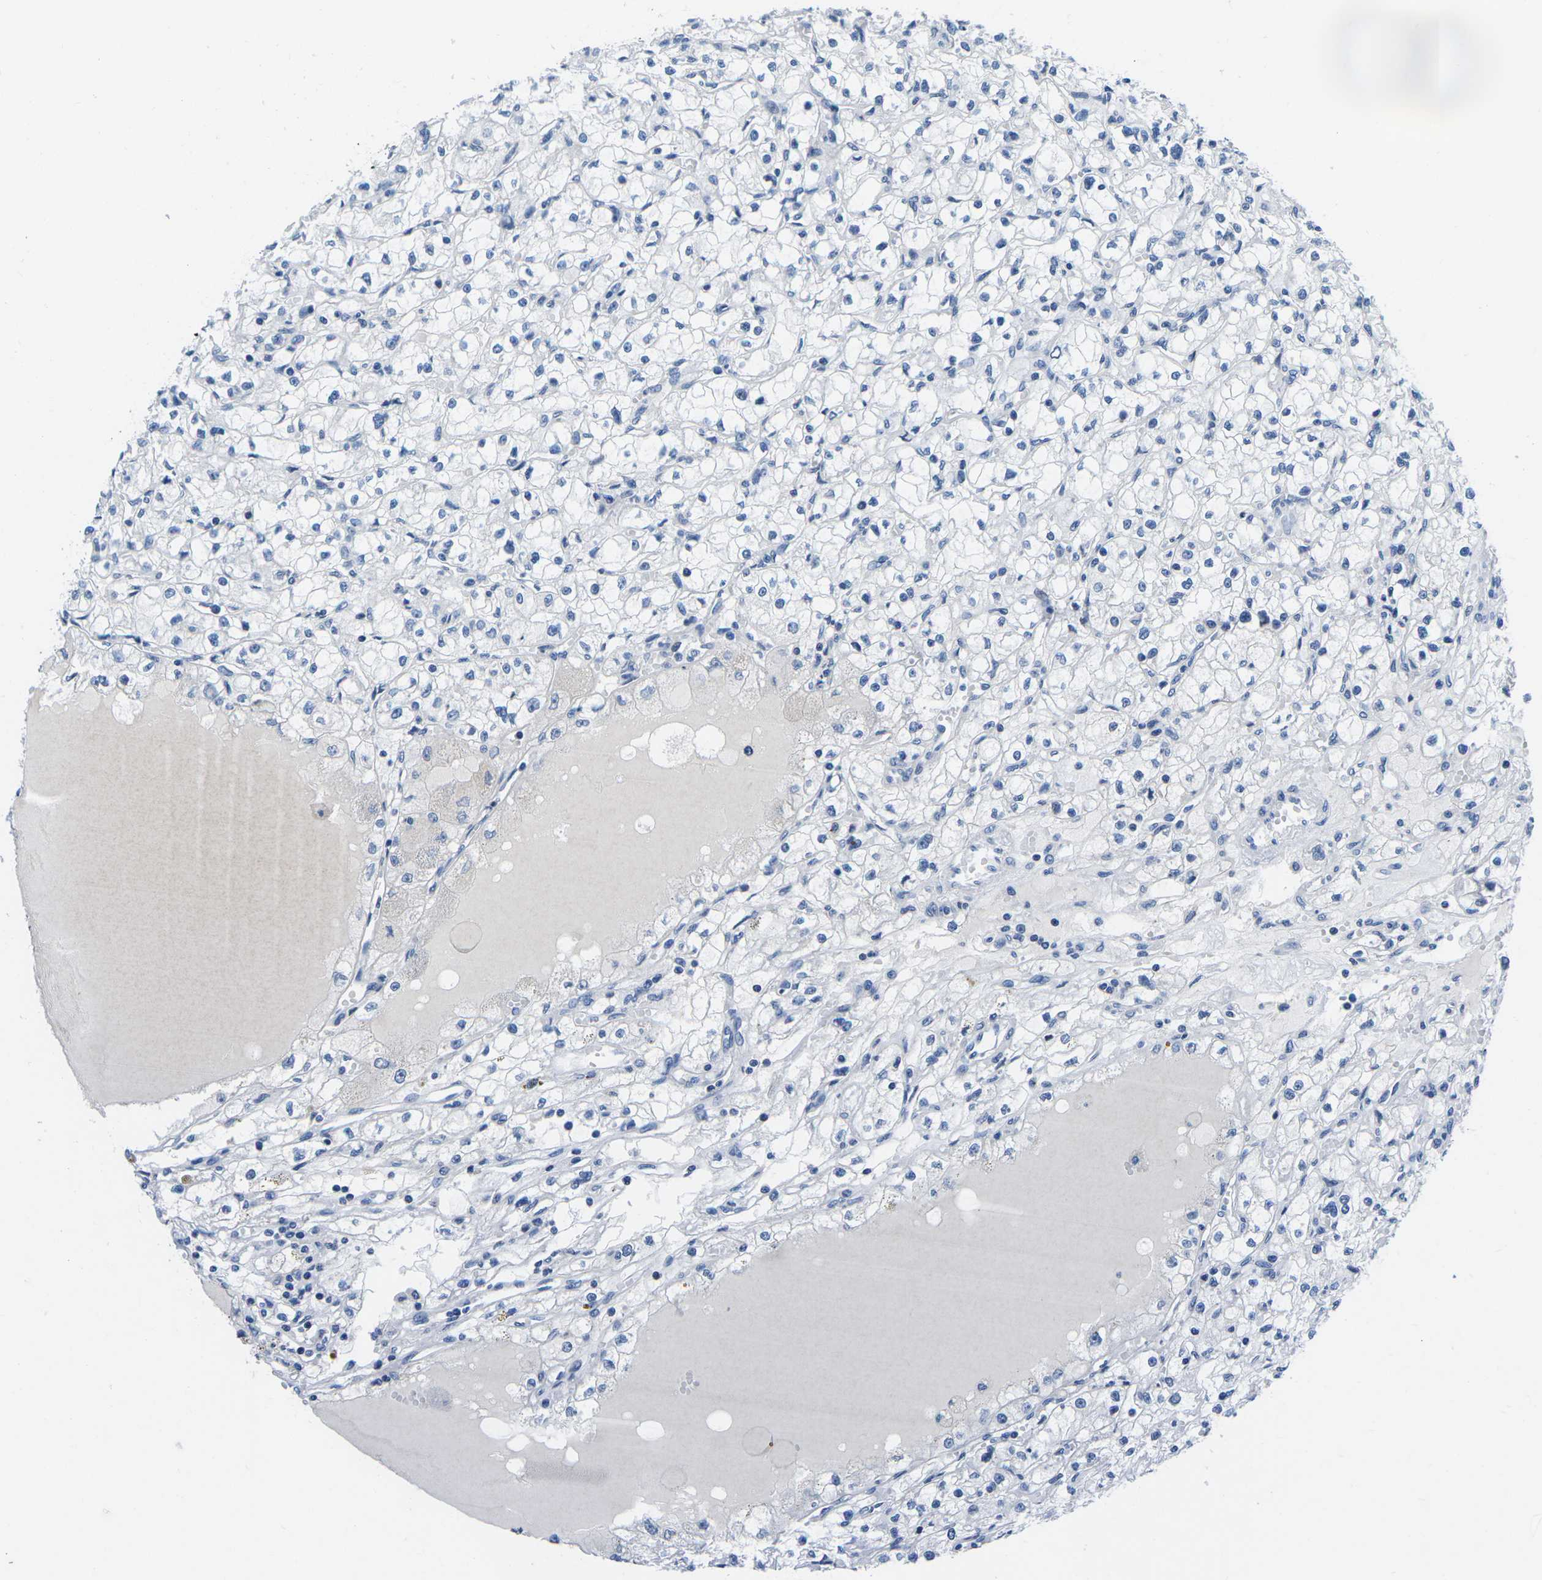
{"staining": {"intensity": "negative", "quantity": "none", "location": "none"}, "tissue": "renal cancer", "cell_type": "Tumor cells", "image_type": "cancer", "snomed": [{"axis": "morphology", "description": "Adenocarcinoma, NOS"}, {"axis": "topography", "description": "Kidney"}], "caption": "A high-resolution image shows immunohistochemistry staining of renal adenocarcinoma, which exhibits no significant staining in tumor cells.", "gene": "CDC73", "patient": {"sex": "male", "age": 56}}